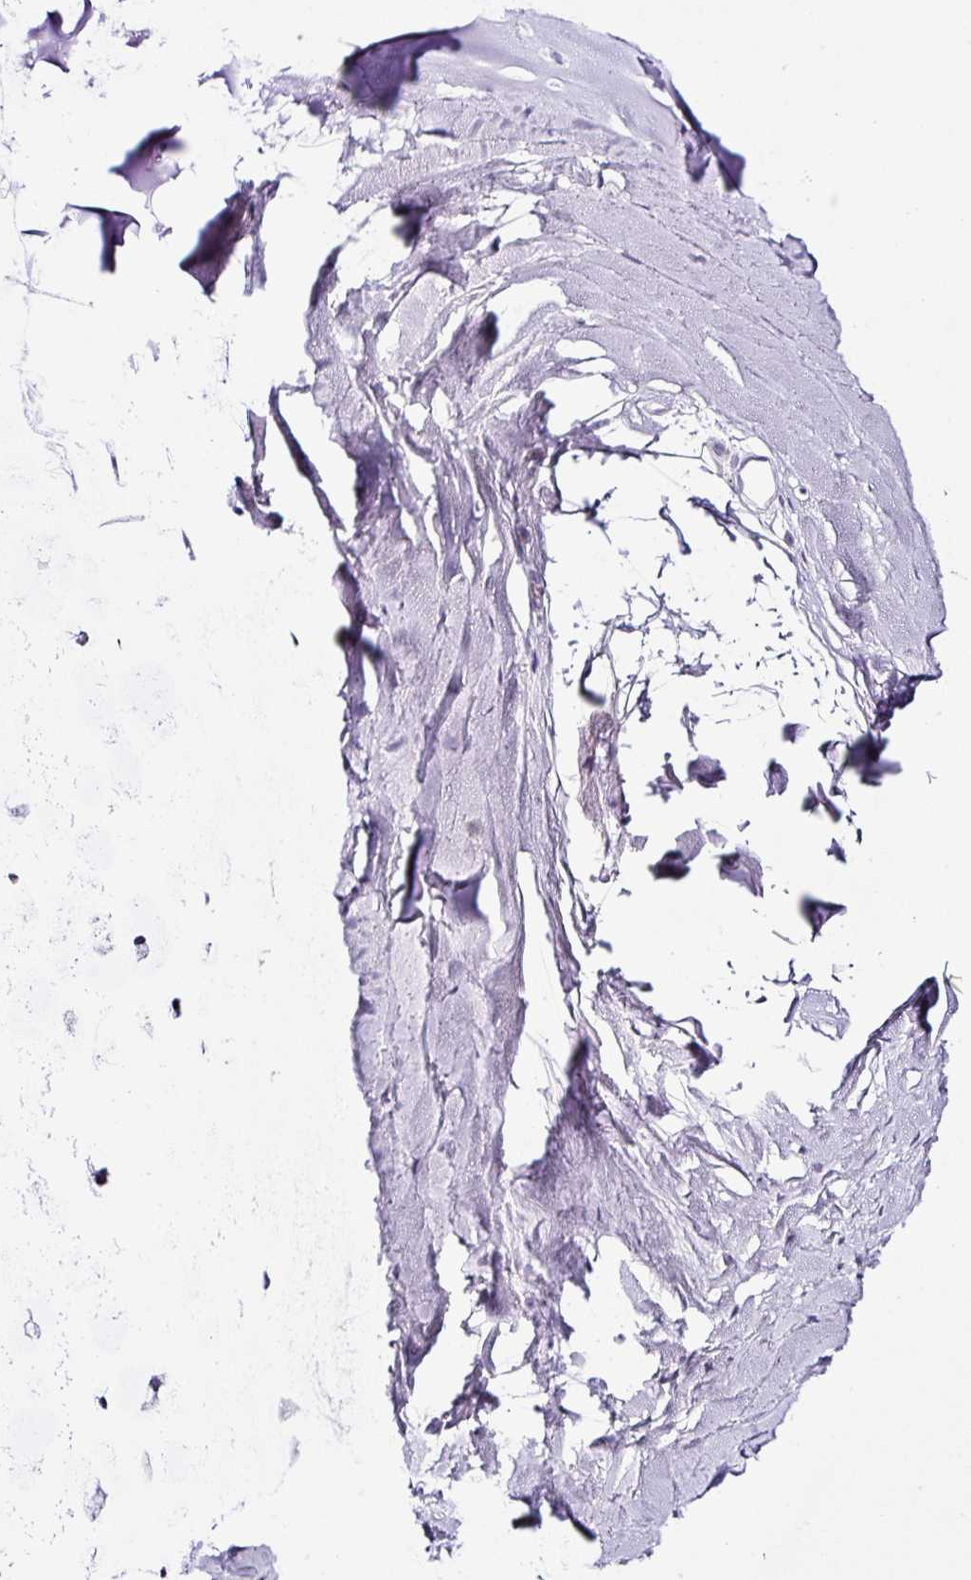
{"staining": {"intensity": "negative", "quantity": "none", "location": "none"}, "tissue": "soft tissue", "cell_type": "Fibroblasts", "image_type": "normal", "snomed": [{"axis": "morphology", "description": "Normal tissue, NOS"}, {"axis": "topography", "description": "Cartilage tissue"}, {"axis": "topography", "description": "Bronchus"}, {"axis": "topography", "description": "Peripheral nerve tissue"}], "caption": "DAB immunohistochemical staining of unremarkable soft tissue demonstrates no significant expression in fibroblasts. Brightfield microscopy of immunohistochemistry (IHC) stained with DAB (3,3'-diaminobenzidine) (brown) and hematoxylin (blue), captured at high magnification.", "gene": "TRA2A", "patient": {"sex": "female", "age": 59}}